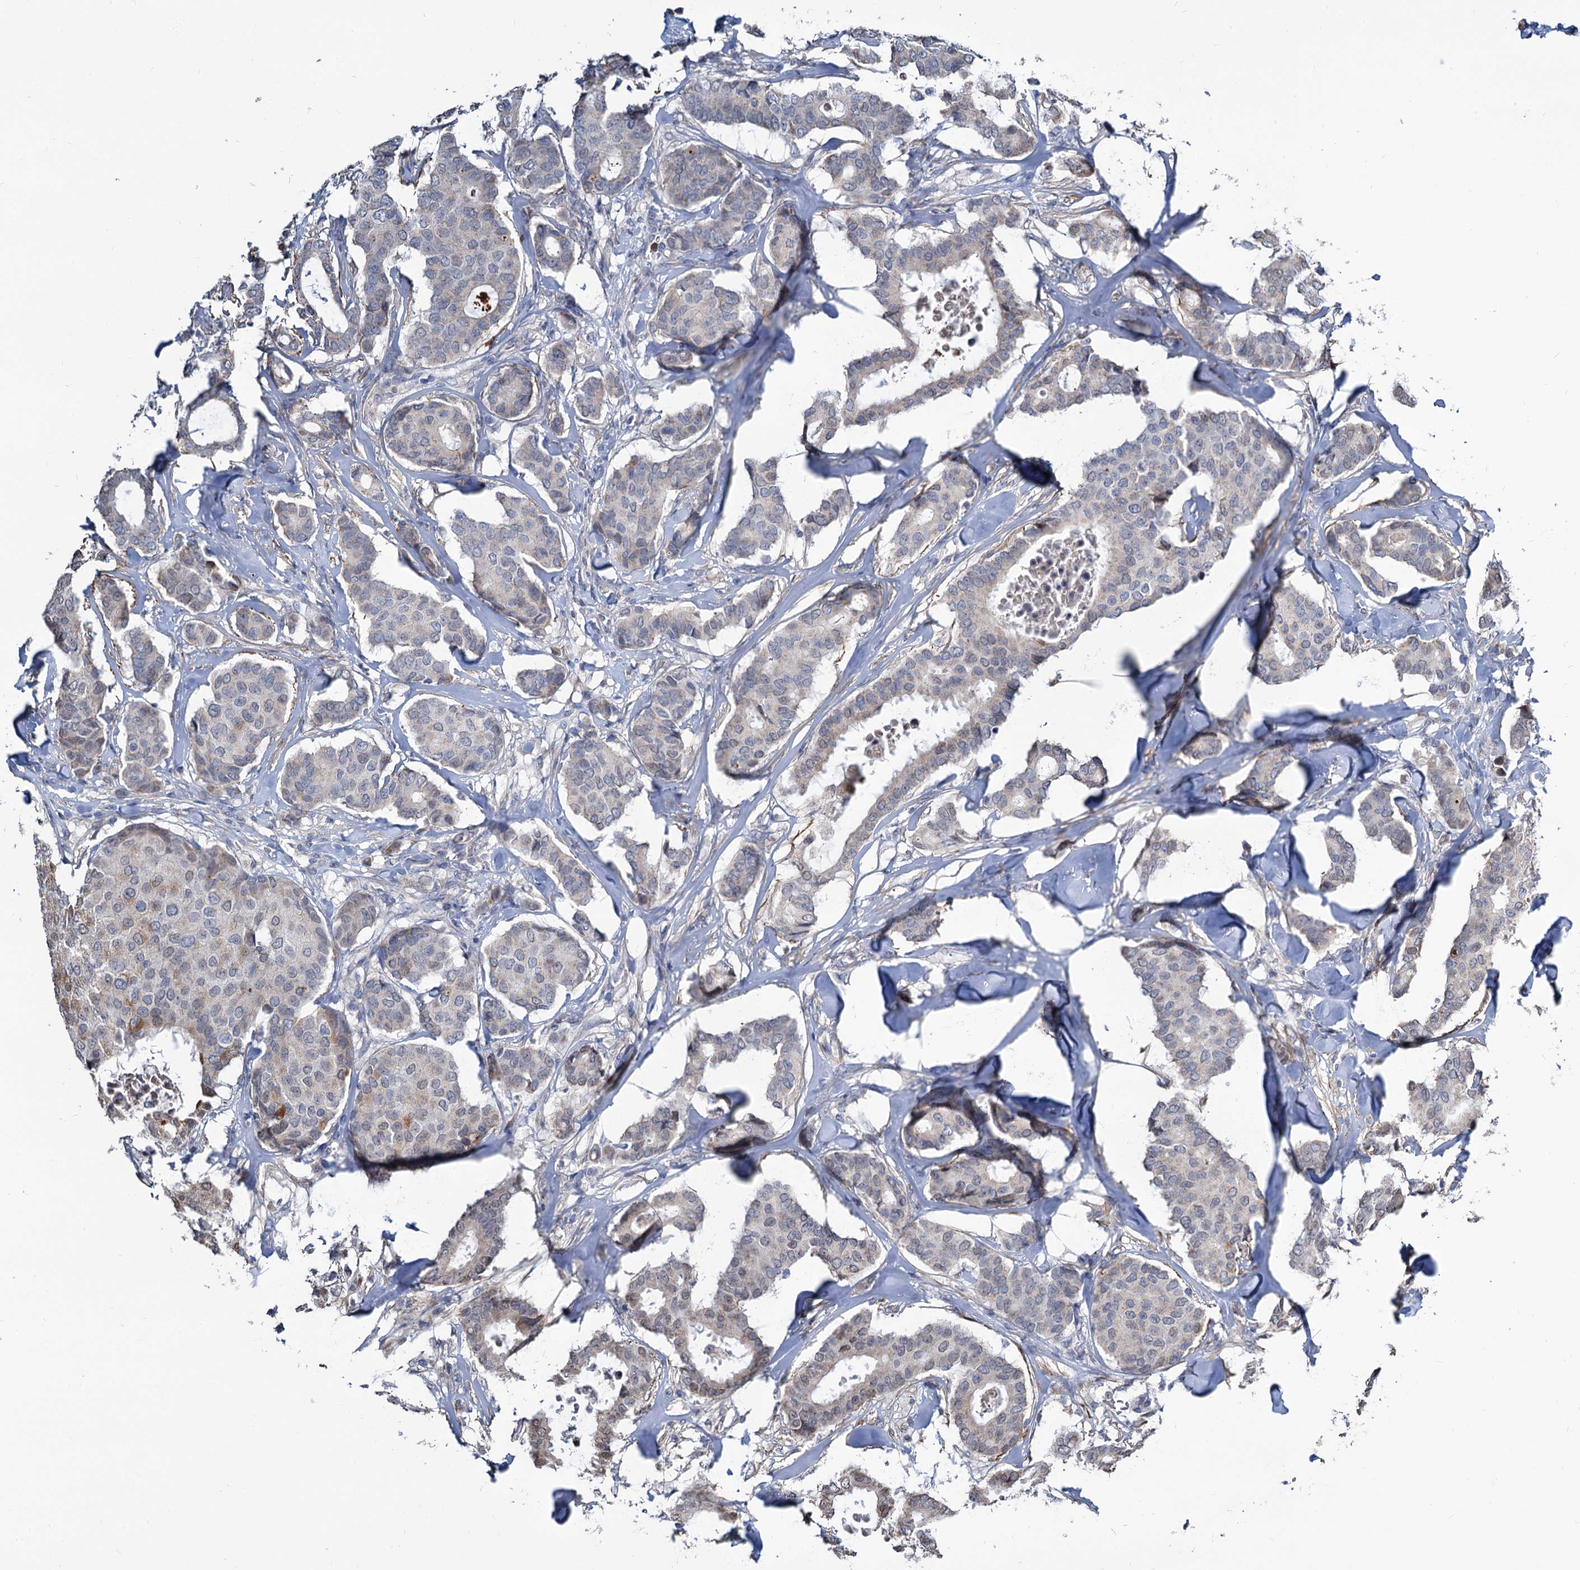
{"staining": {"intensity": "weak", "quantity": "<25%", "location": "cytoplasmic/membranous"}, "tissue": "breast cancer", "cell_type": "Tumor cells", "image_type": "cancer", "snomed": [{"axis": "morphology", "description": "Duct carcinoma"}, {"axis": "topography", "description": "Breast"}], "caption": "A histopathology image of breast cancer (infiltrating ductal carcinoma) stained for a protein displays no brown staining in tumor cells.", "gene": "ALKBH7", "patient": {"sex": "female", "age": 75}}